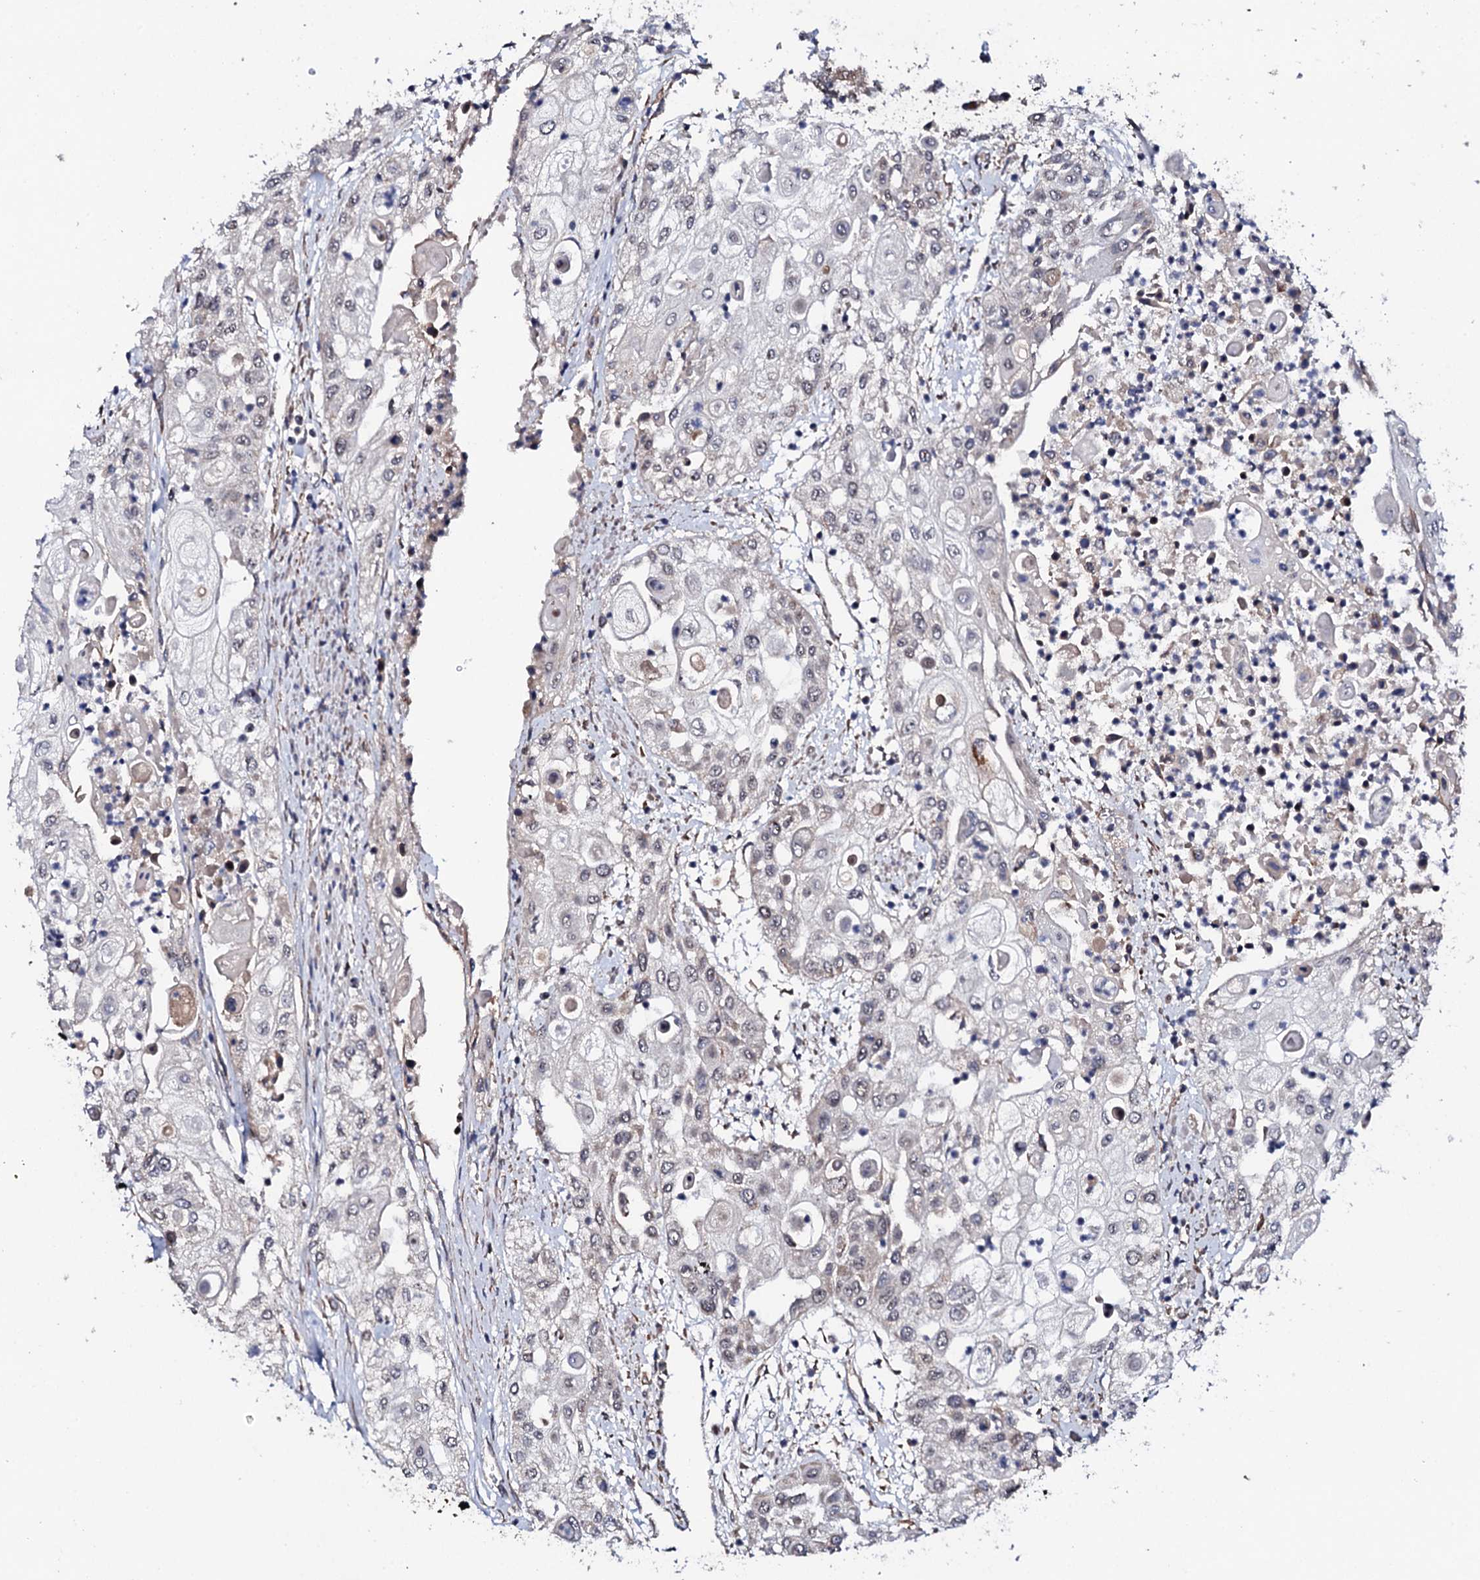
{"staining": {"intensity": "negative", "quantity": "none", "location": "none"}, "tissue": "urothelial cancer", "cell_type": "Tumor cells", "image_type": "cancer", "snomed": [{"axis": "morphology", "description": "Urothelial carcinoma, High grade"}, {"axis": "topography", "description": "Urinary bladder"}], "caption": "Immunohistochemical staining of urothelial cancer exhibits no significant staining in tumor cells. (Brightfield microscopy of DAB immunohistochemistry at high magnification).", "gene": "MTIF3", "patient": {"sex": "female", "age": 79}}